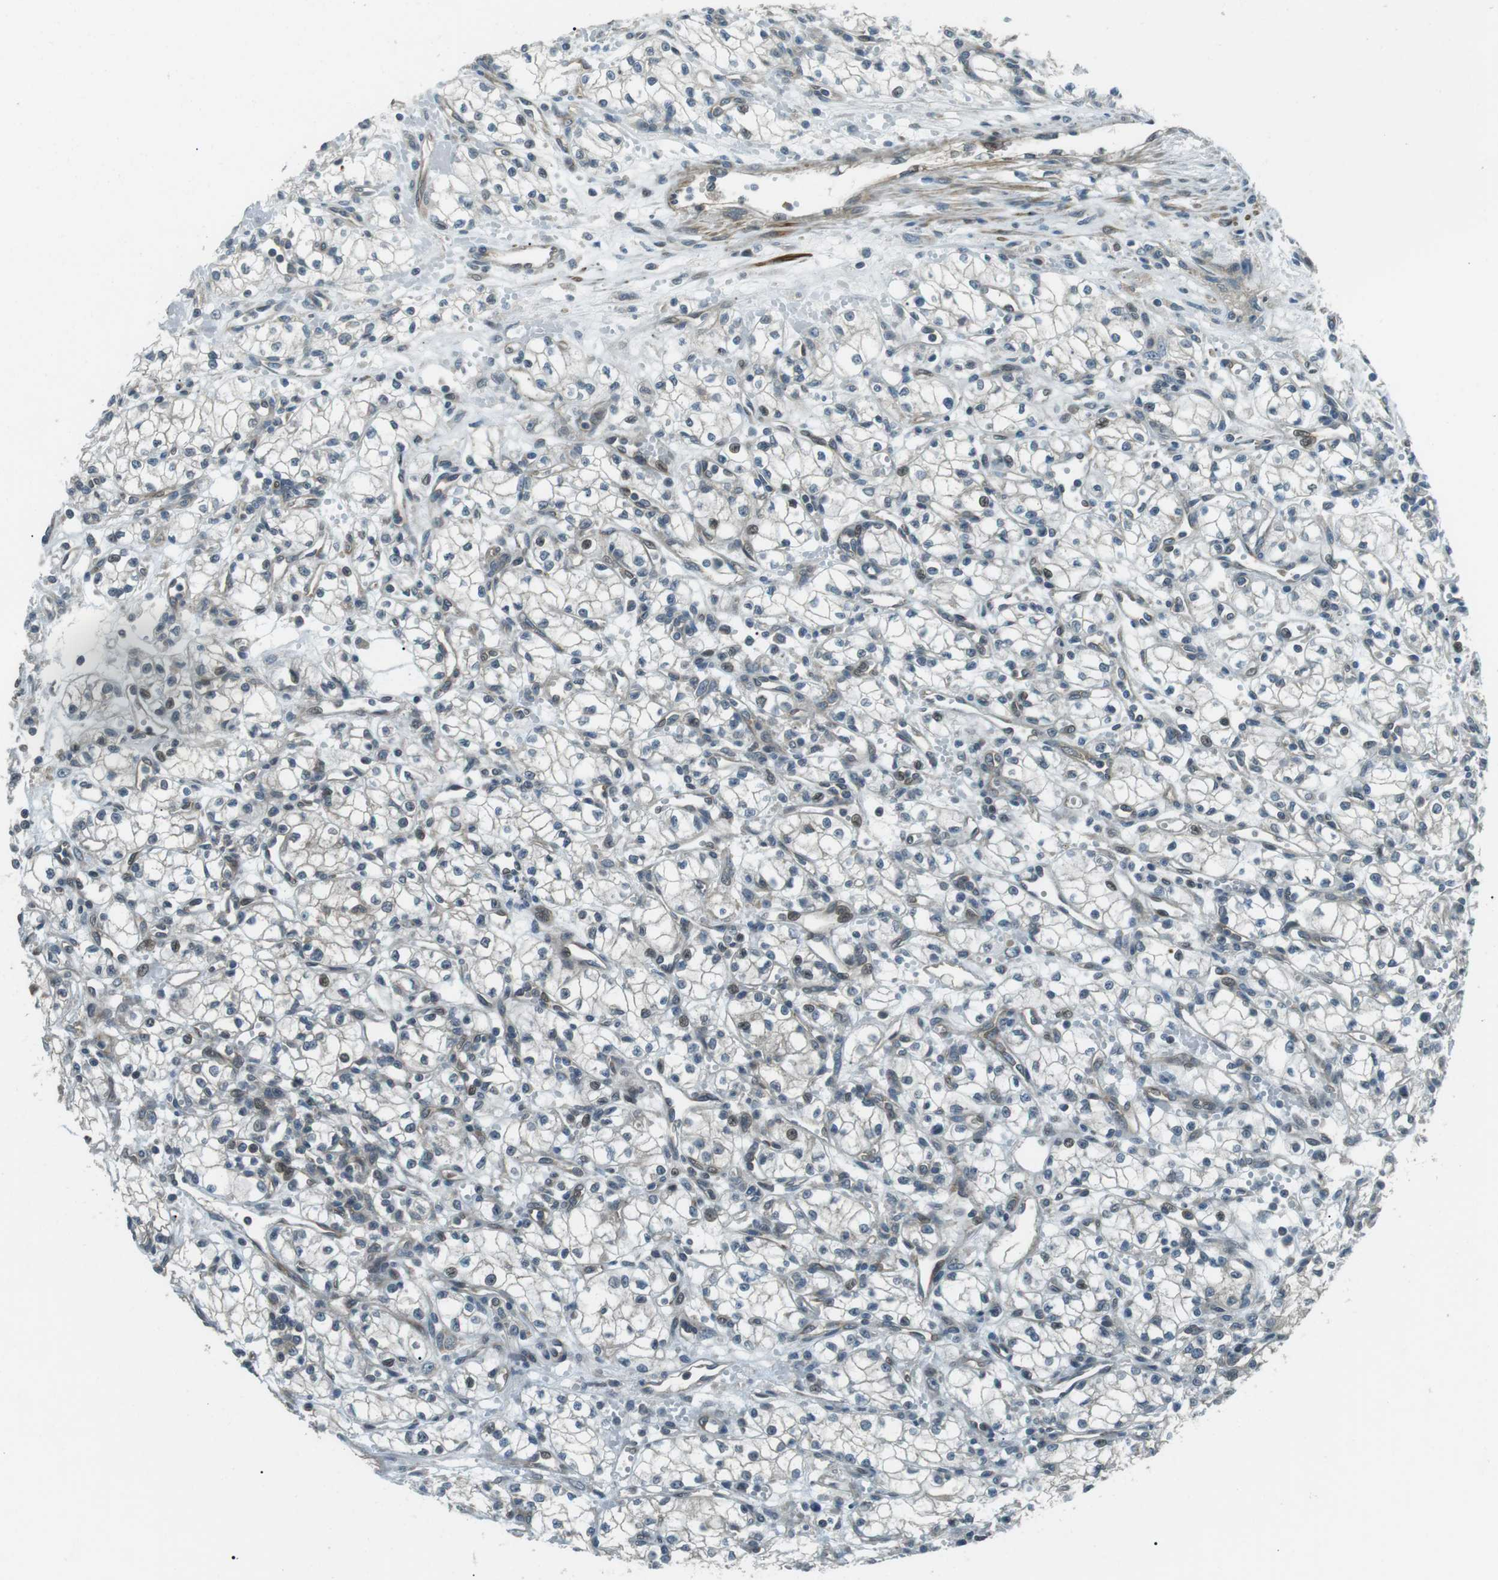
{"staining": {"intensity": "weak", "quantity": "<25%", "location": "nuclear"}, "tissue": "renal cancer", "cell_type": "Tumor cells", "image_type": "cancer", "snomed": [{"axis": "morphology", "description": "Normal tissue, NOS"}, {"axis": "morphology", "description": "Adenocarcinoma, NOS"}, {"axis": "topography", "description": "Kidney"}], "caption": "A high-resolution micrograph shows IHC staining of adenocarcinoma (renal), which displays no significant positivity in tumor cells.", "gene": "TMEM74", "patient": {"sex": "male", "age": 59}}